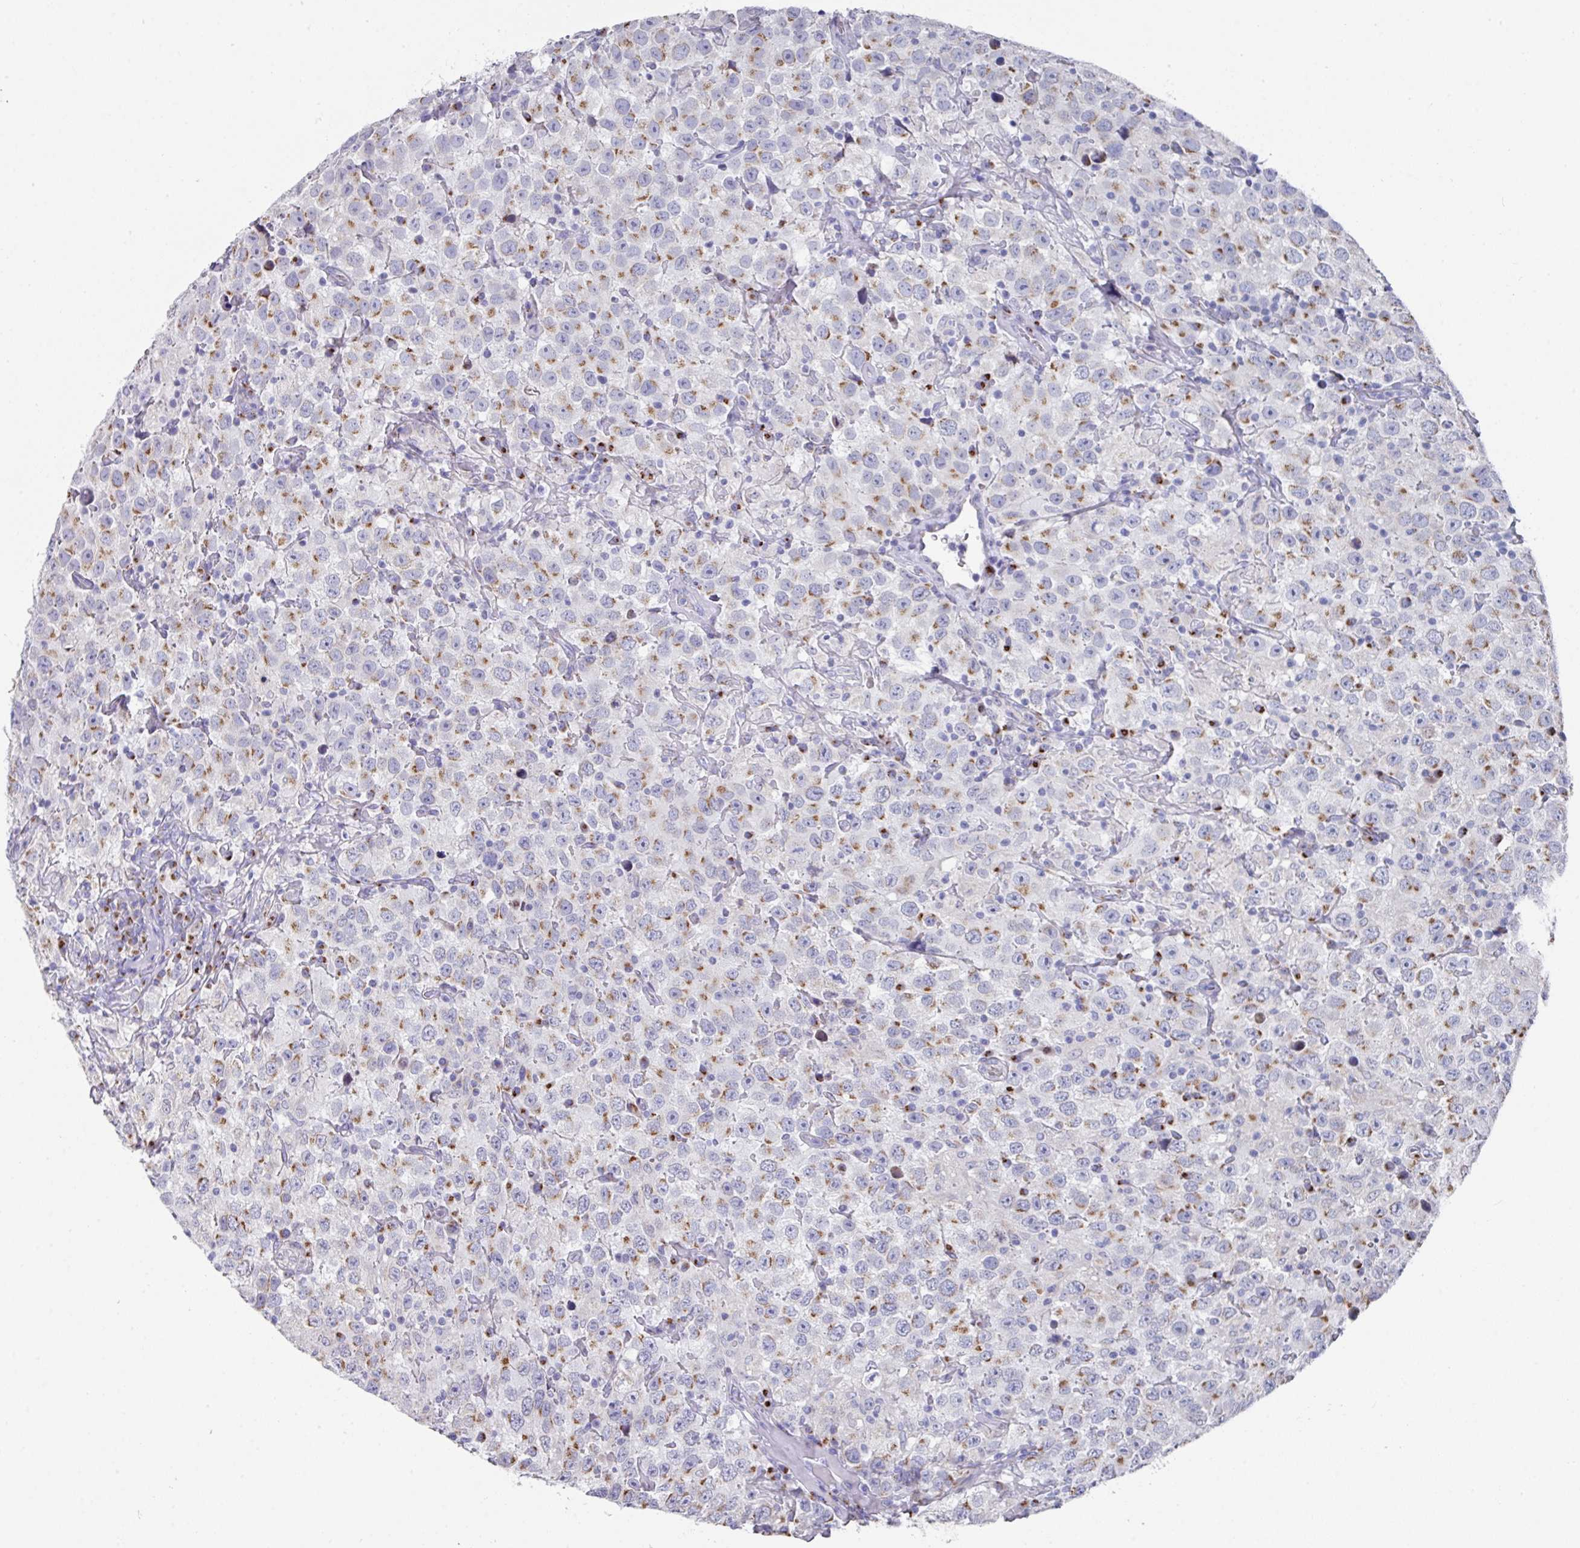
{"staining": {"intensity": "moderate", "quantity": "25%-75%", "location": "cytoplasmic/membranous"}, "tissue": "testis cancer", "cell_type": "Tumor cells", "image_type": "cancer", "snomed": [{"axis": "morphology", "description": "Seminoma, NOS"}, {"axis": "topography", "description": "Testis"}], "caption": "Immunohistochemical staining of testis cancer (seminoma) shows medium levels of moderate cytoplasmic/membranous staining in approximately 25%-75% of tumor cells.", "gene": "VKORC1L1", "patient": {"sex": "male", "age": 41}}